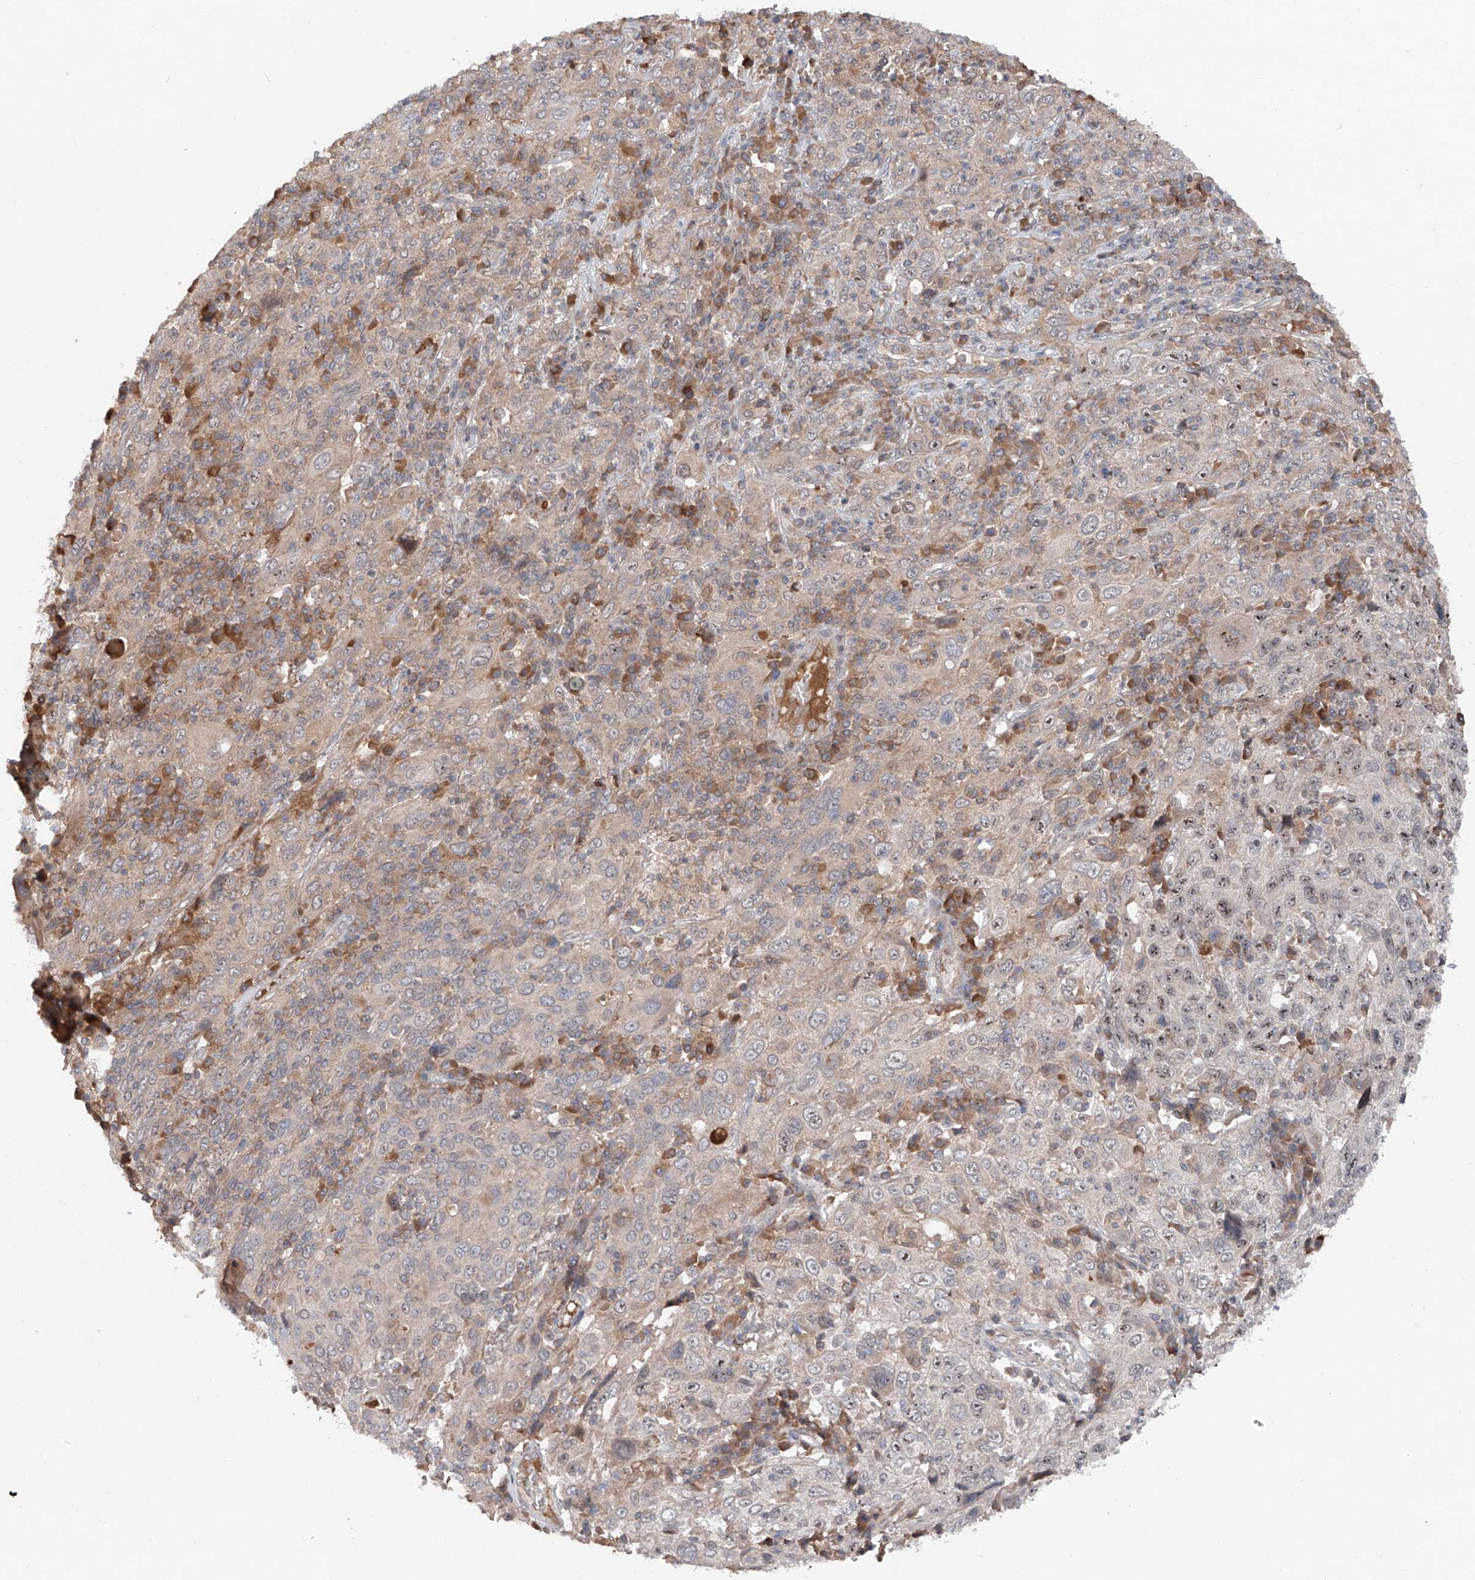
{"staining": {"intensity": "negative", "quantity": "none", "location": "none"}, "tissue": "cervical cancer", "cell_type": "Tumor cells", "image_type": "cancer", "snomed": [{"axis": "morphology", "description": "Squamous cell carcinoma, NOS"}, {"axis": "topography", "description": "Cervix"}], "caption": "This micrograph is of squamous cell carcinoma (cervical) stained with immunohistochemistry (IHC) to label a protein in brown with the nuclei are counter-stained blue. There is no staining in tumor cells. (Brightfield microscopy of DAB (3,3'-diaminobenzidine) immunohistochemistry (IHC) at high magnification).", "gene": "FAM135A", "patient": {"sex": "female", "age": 46}}